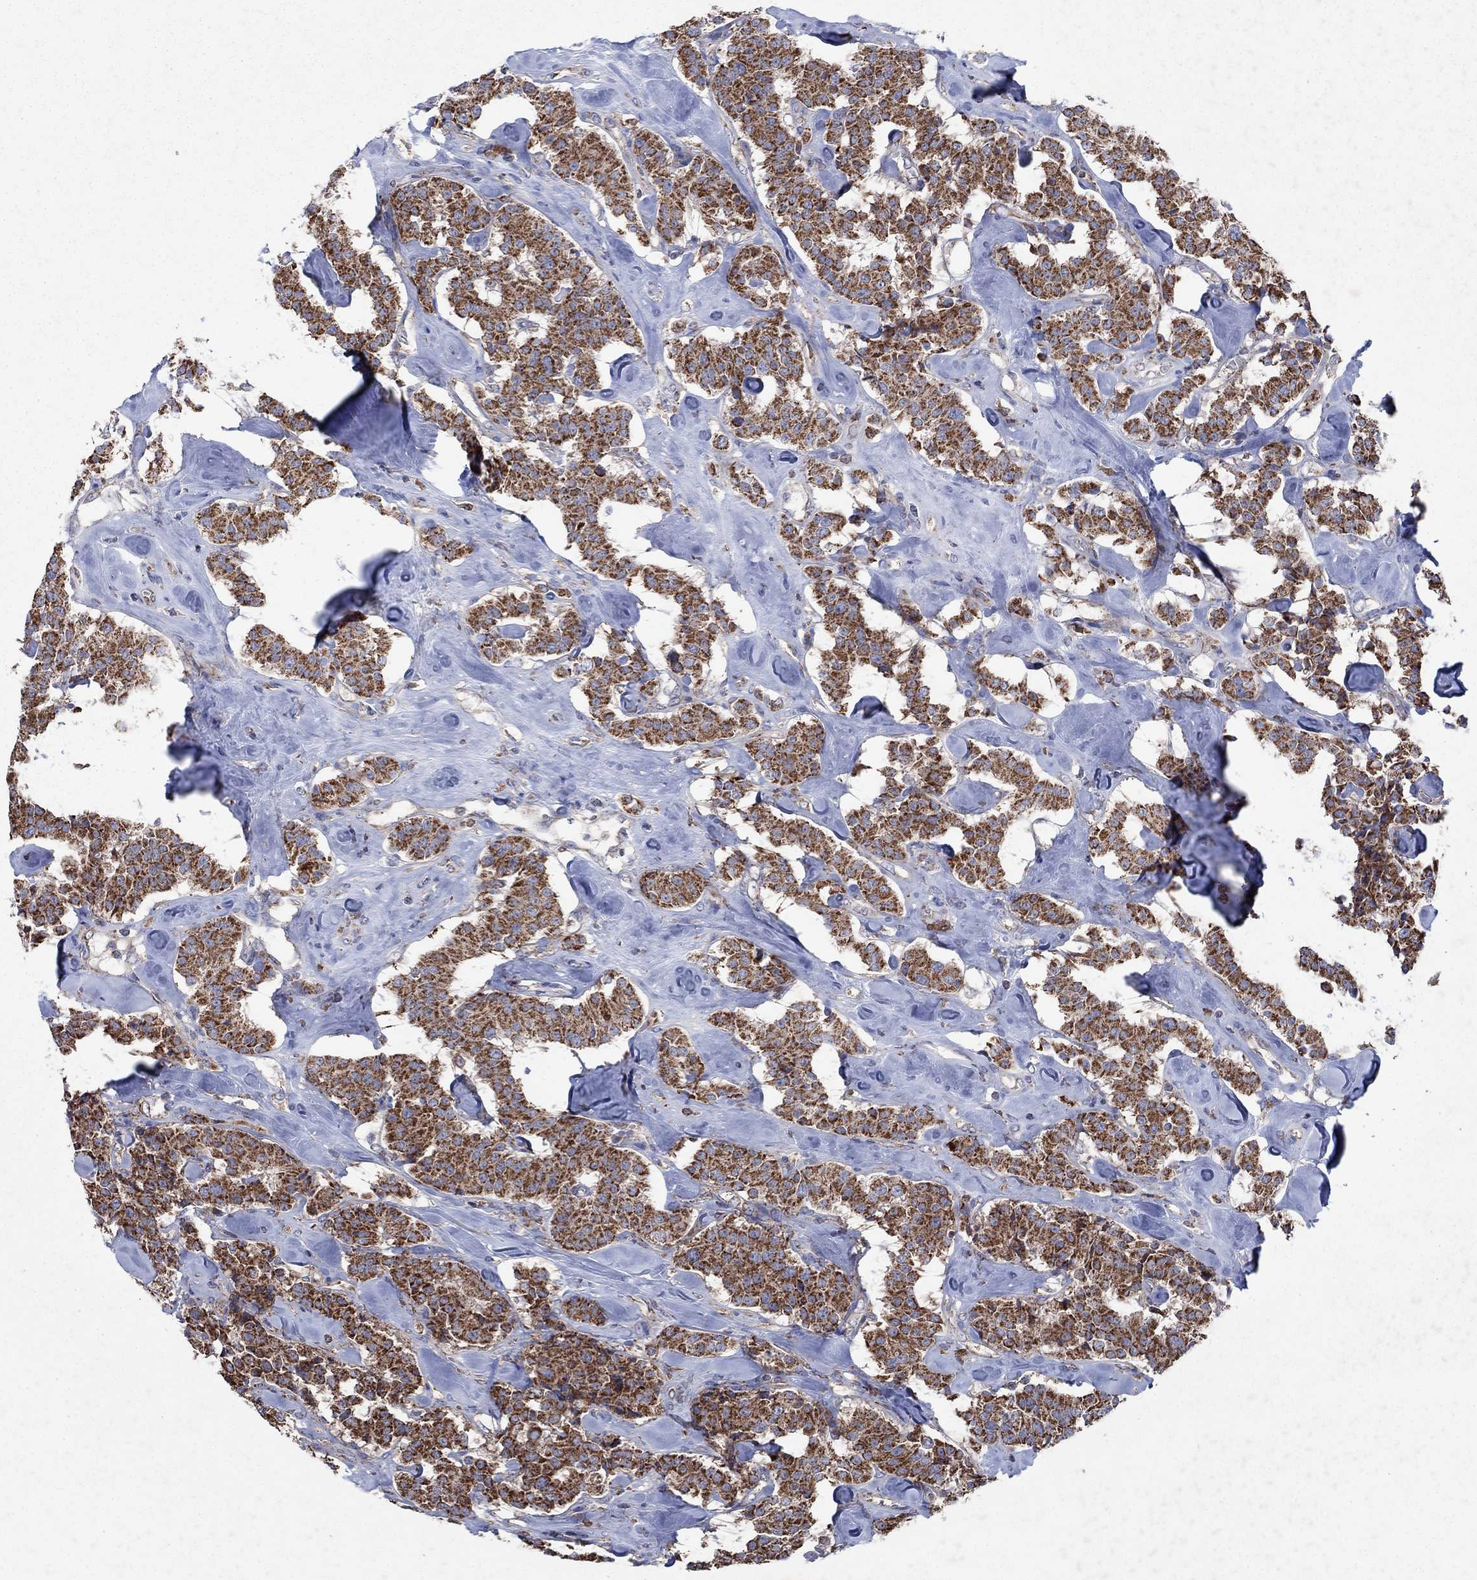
{"staining": {"intensity": "strong", "quantity": ">75%", "location": "cytoplasmic/membranous"}, "tissue": "carcinoid", "cell_type": "Tumor cells", "image_type": "cancer", "snomed": [{"axis": "morphology", "description": "Carcinoid, malignant, NOS"}, {"axis": "topography", "description": "Pancreas"}], "caption": "High-power microscopy captured an immunohistochemistry (IHC) photomicrograph of carcinoid (malignant), revealing strong cytoplasmic/membranous staining in about >75% of tumor cells.", "gene": "NCEH1", "patient": {"sex": "male", "age": 41}}